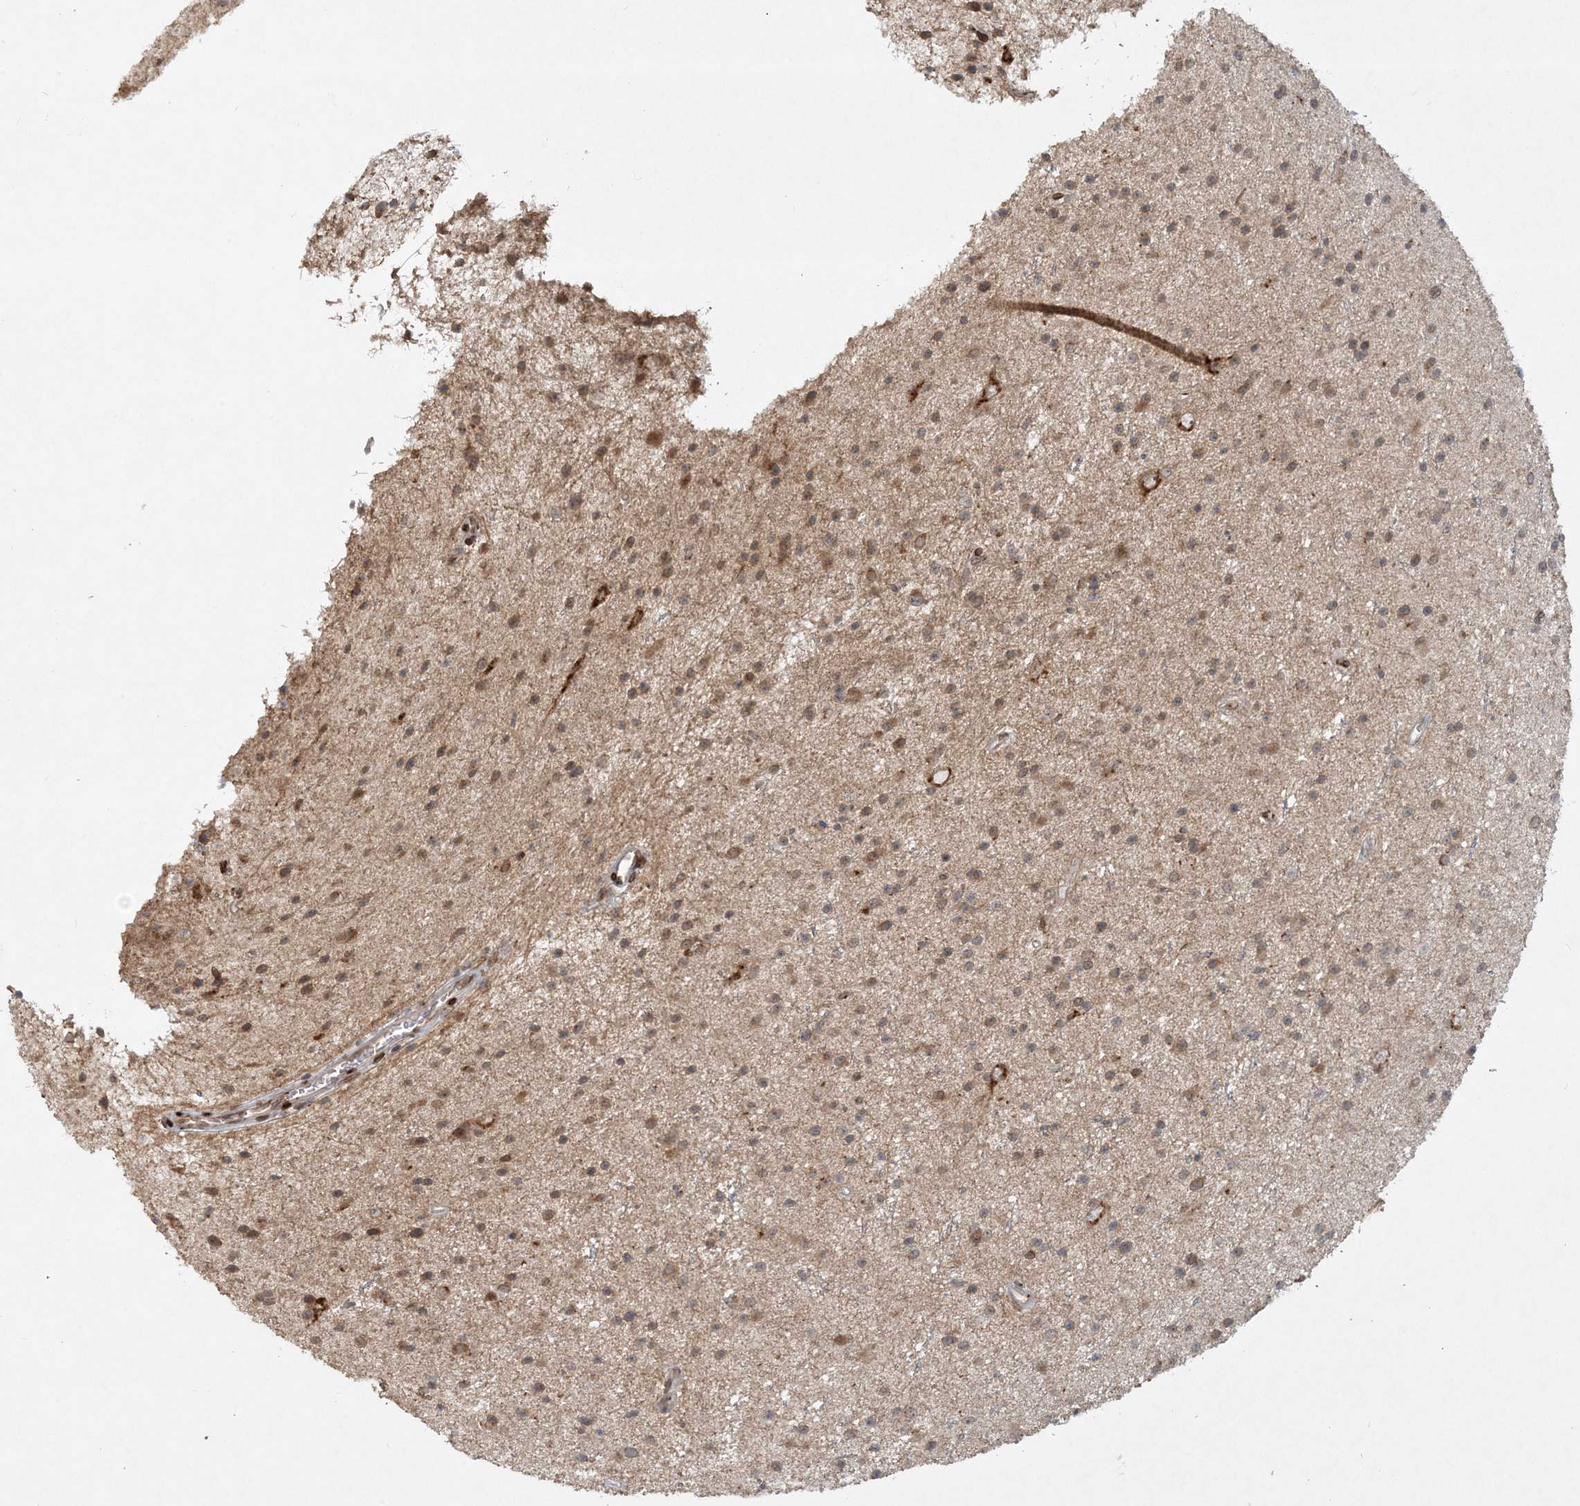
{"staining": {"intensity": "weak", "quantity": "<25%", "location": "cytoplasmic/membranous"}, "tissue": "glioma", "cell_type": "Tumor cells", "image_type": "cancer", "snomed": [{"axis": "morphology", "description": "Glioma, malignant, Low grade"}, {"axis": "topography", "description": "Cerebral cortex"}], "caption": "A micrograph of human malignant glioma (low-grade) is negative for staining in tumor cells. Nuclei are stained in blue.", "gene": "SLC35A2", "patient": {"sex": "female", "age": 39}}